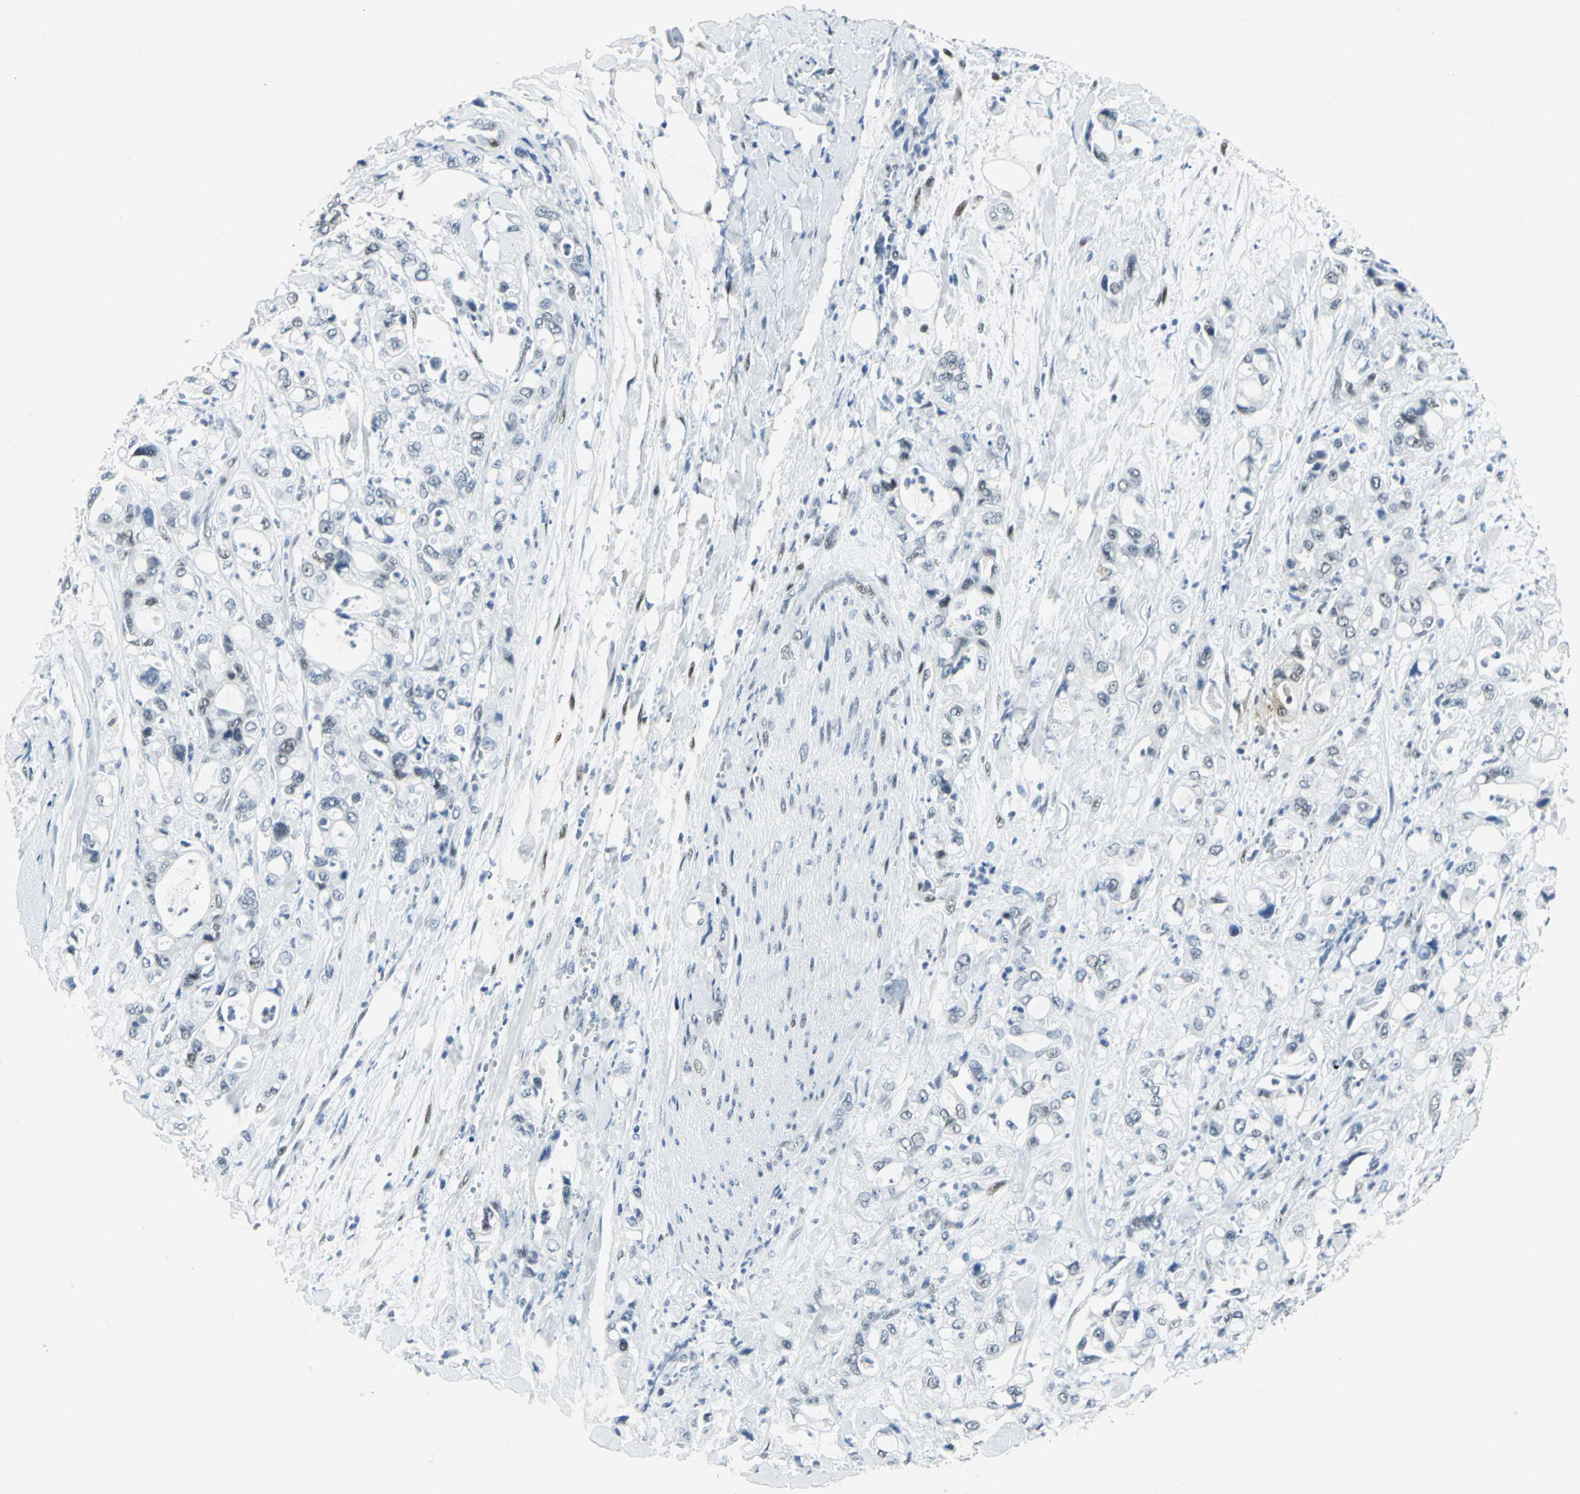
{"staining": {"intensity": "negative", "quantity": "none", "location": "none"}, "tissue": "pancreatic cancer", "cell_type": "Tumor cells", "image_type": "cancer", "snomed": [{"axis": "morphology", "description": "Adenocarcinoma, NOS"}, {"axis": "topography", "description": "Pancreas"}], "caption": "Tumor cells are negative for protein expression in human pancreatic cancer.", "gene": "MEIS2", "patient": {"sex": "male", "age": 70}}